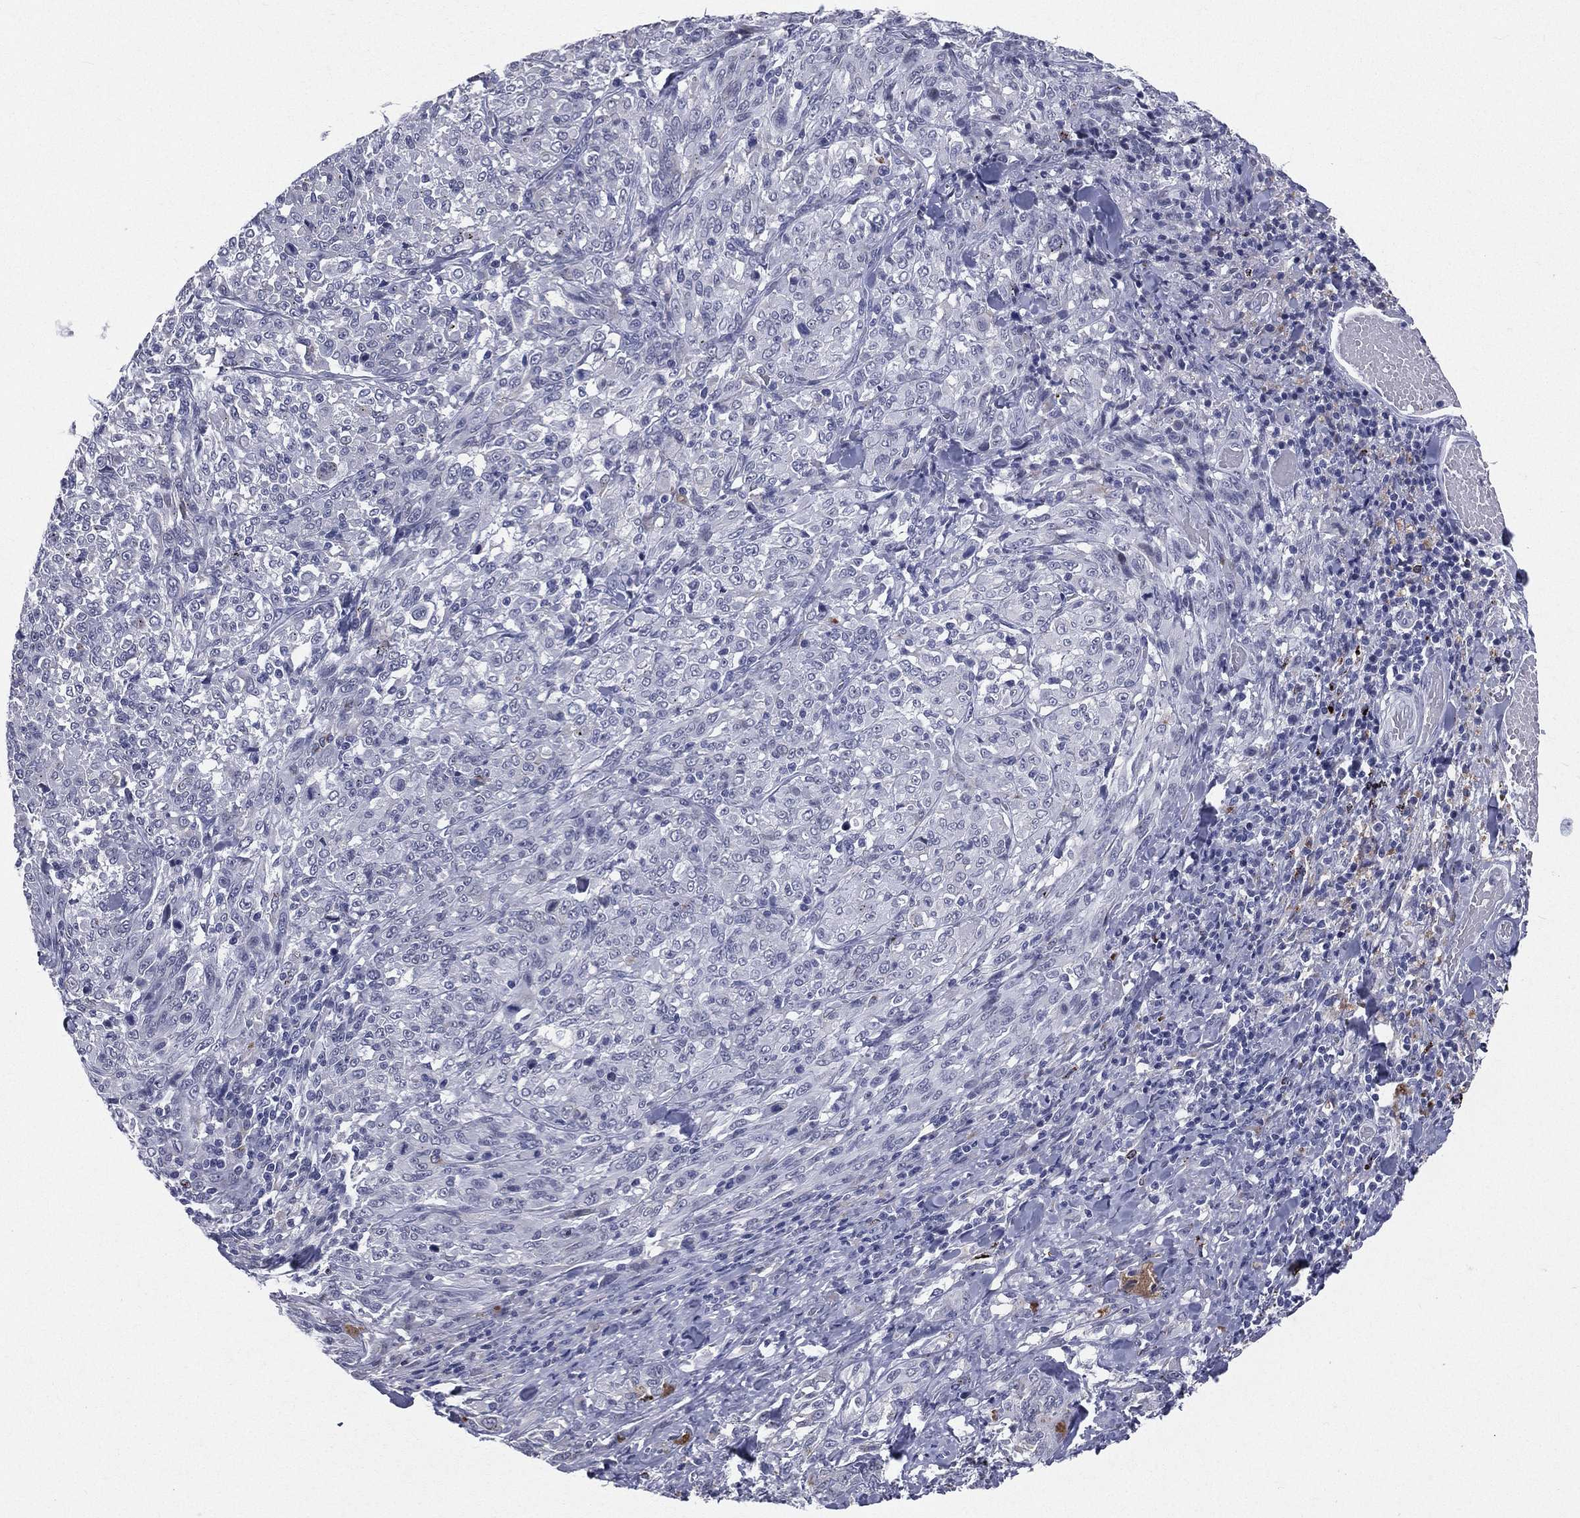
{"staining": {"intensity": "negative", "quantity": "none", "location": "none"}, "tissue": "melanoma", "cell_type": "Tumor cells", "image_type": "cancer", "snomed": [{"axis": "morphology", "description": "Malignant melanoma, NOS"}, {"axis": "topography", "description": "Skin"}], "caption": "Human melanoma stained for a protein using IHC shows no staining in tumor cells.", "gene": "HLA-DOA", "patient": {"sex": "female", "age": 91}}